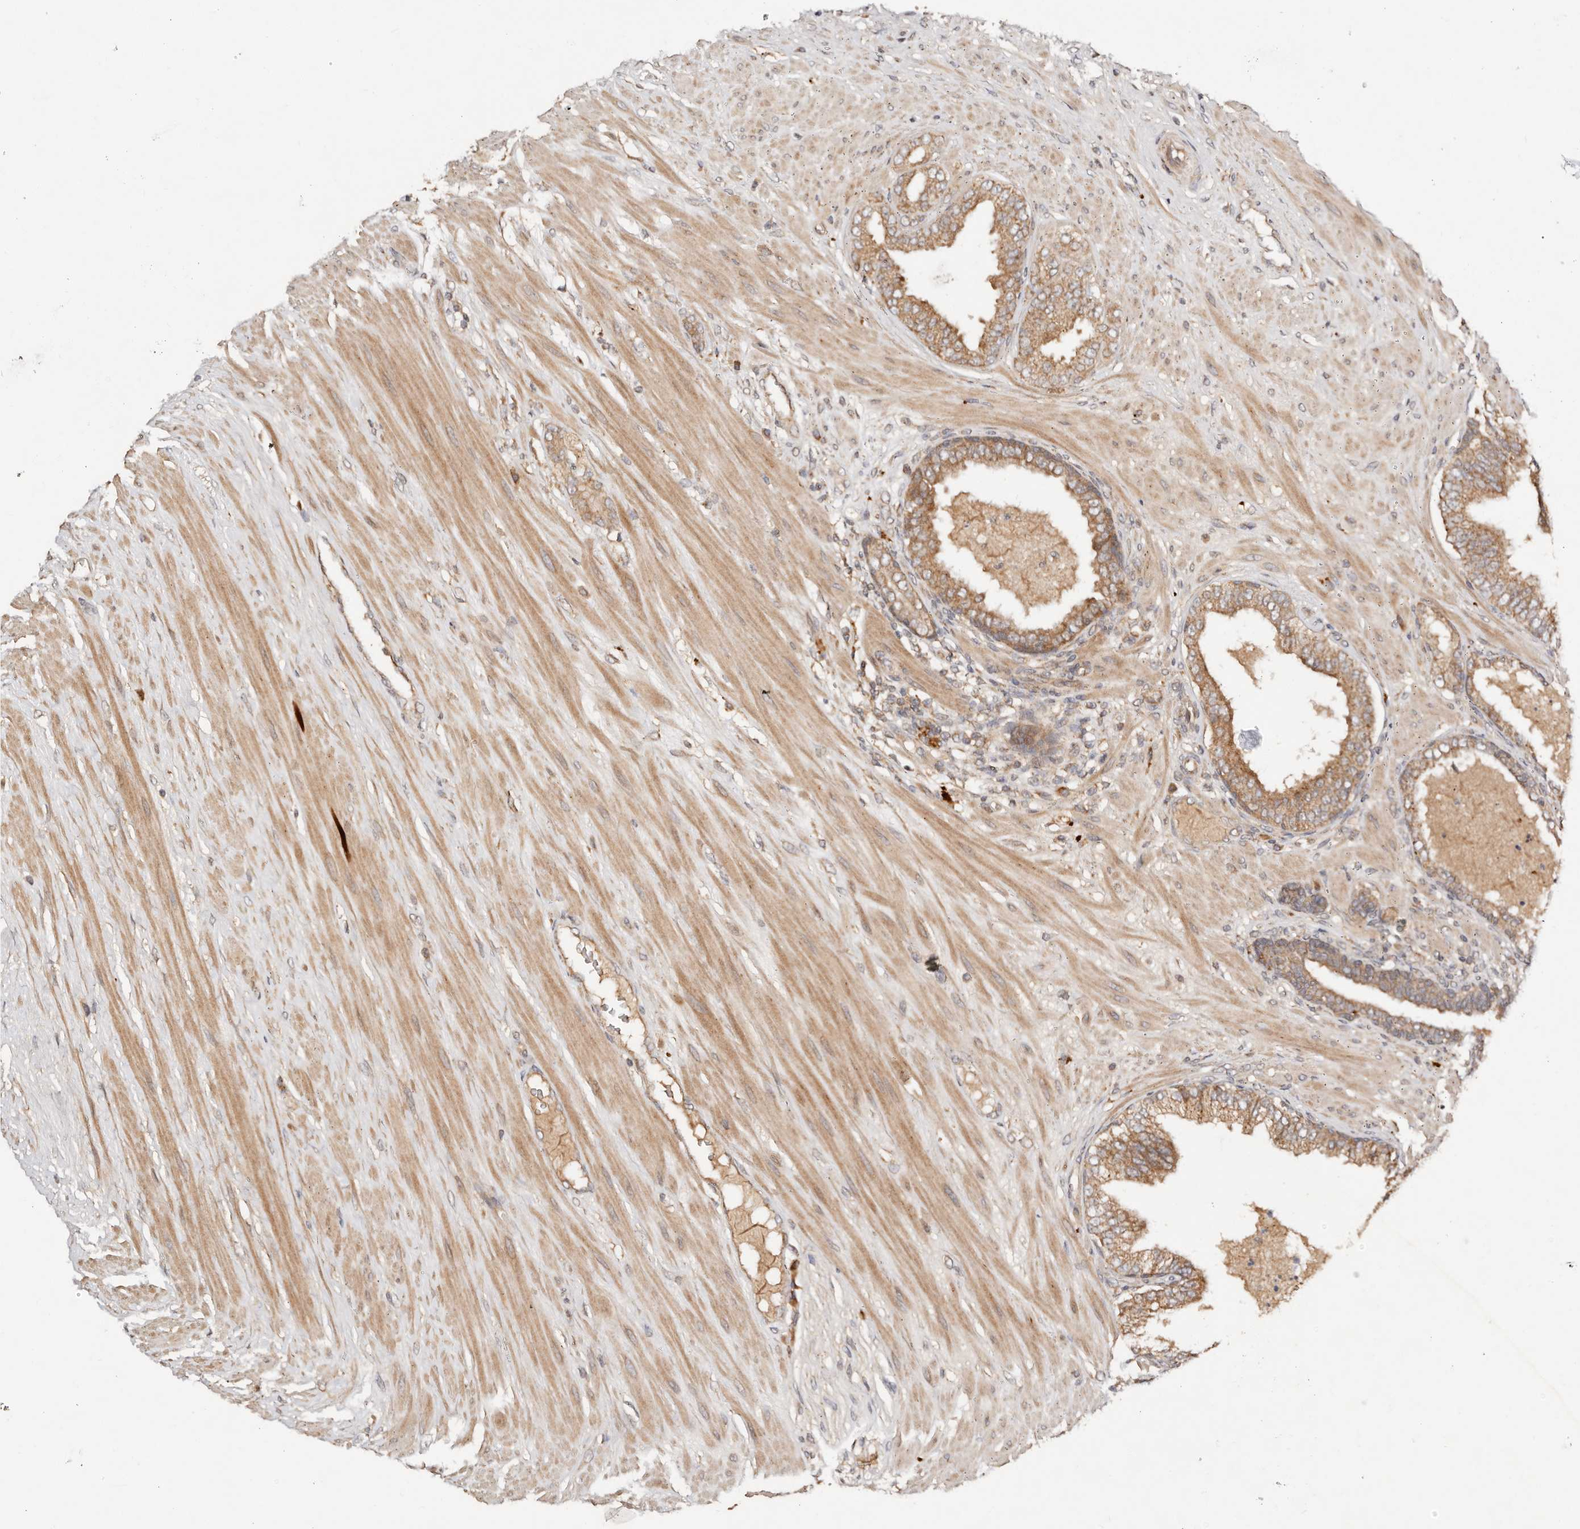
{"staining": {"intensity": "moderate", "quantity": ">75%", "location": "cytoplasmic/membranous"}, "tissue": "prostate cancer", "cell_type": "Tumor cells", "image_type": "cancer", "snomed": [{"axis": "morphology", "description": "Adenocarcinoma, Low grade"}, {"axis": "topography", "description": "Prostate"}], "caption": "An immunohistochemistry image of tumor tissue is shown. Protein staining in brown labels moderate cytoplasmic/membranous positivity in adenocarcinoma (low-grade) (prostate) within tumor cells. (DAB IHC with brightfield microscopy, high magnification).", "gene": "DENND11", "patient": {"sex": "male", "age": 63}}